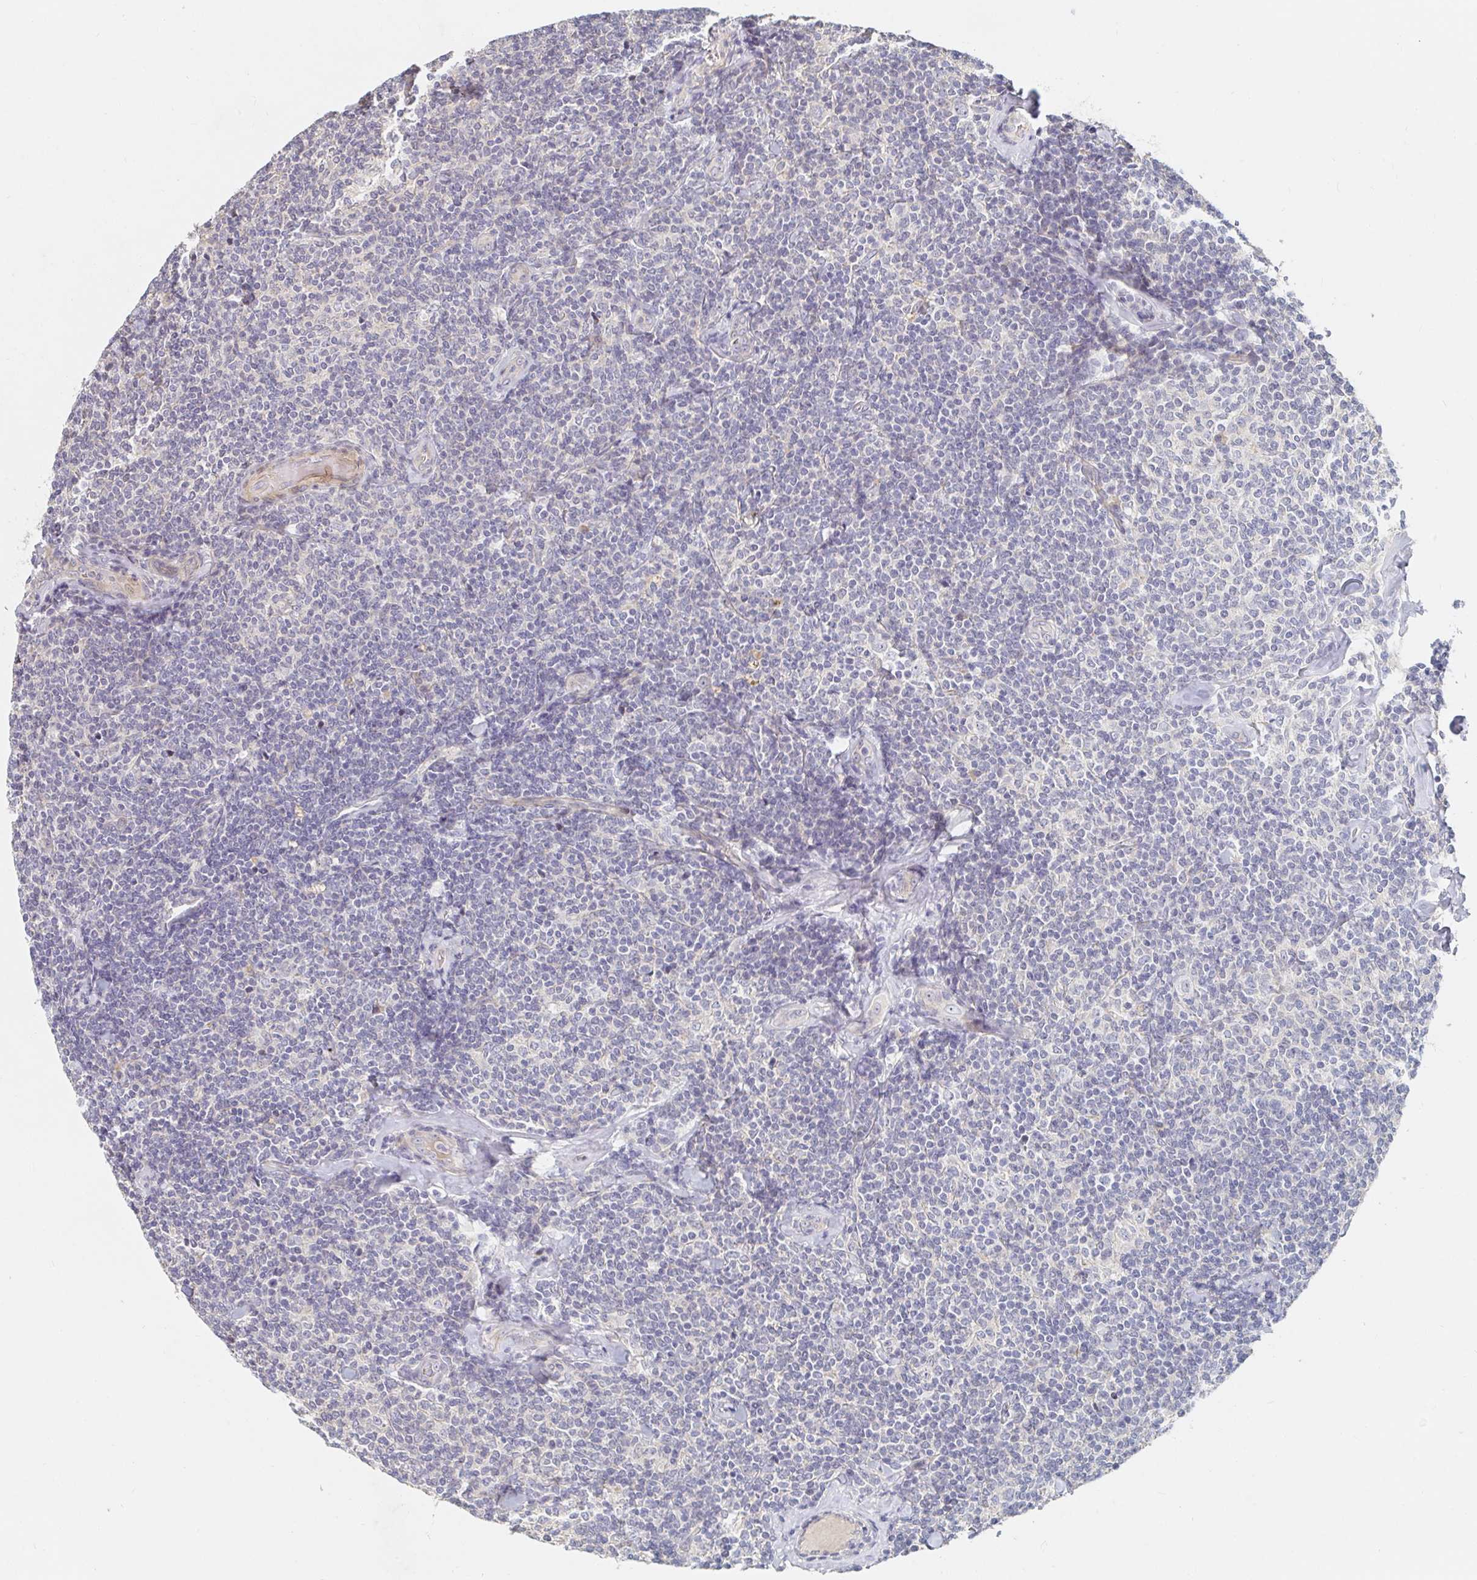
{"staining": {"intensity": "negative", "quantity": "none", "location": "none"}, "tissue": "lymphoma", "cell_type": "Tumor cells", "image_type": "cancer", "snomed": [{"axis": "morphology", "description": "Malignant lymphoma, non-Hodgkin's type, Low grade"}, {"axis": "topography", "description": "Lymph node"}], "caption": "DAB (3,3'-diaminobenzidine) immunohistochemical staining of human malignant lymphoma, non-Hodgkin's type (low-grade) reveals no significant expression in tumor cells.", "gene": "NME9", "patient": {"sex": "female", "age": 56}}